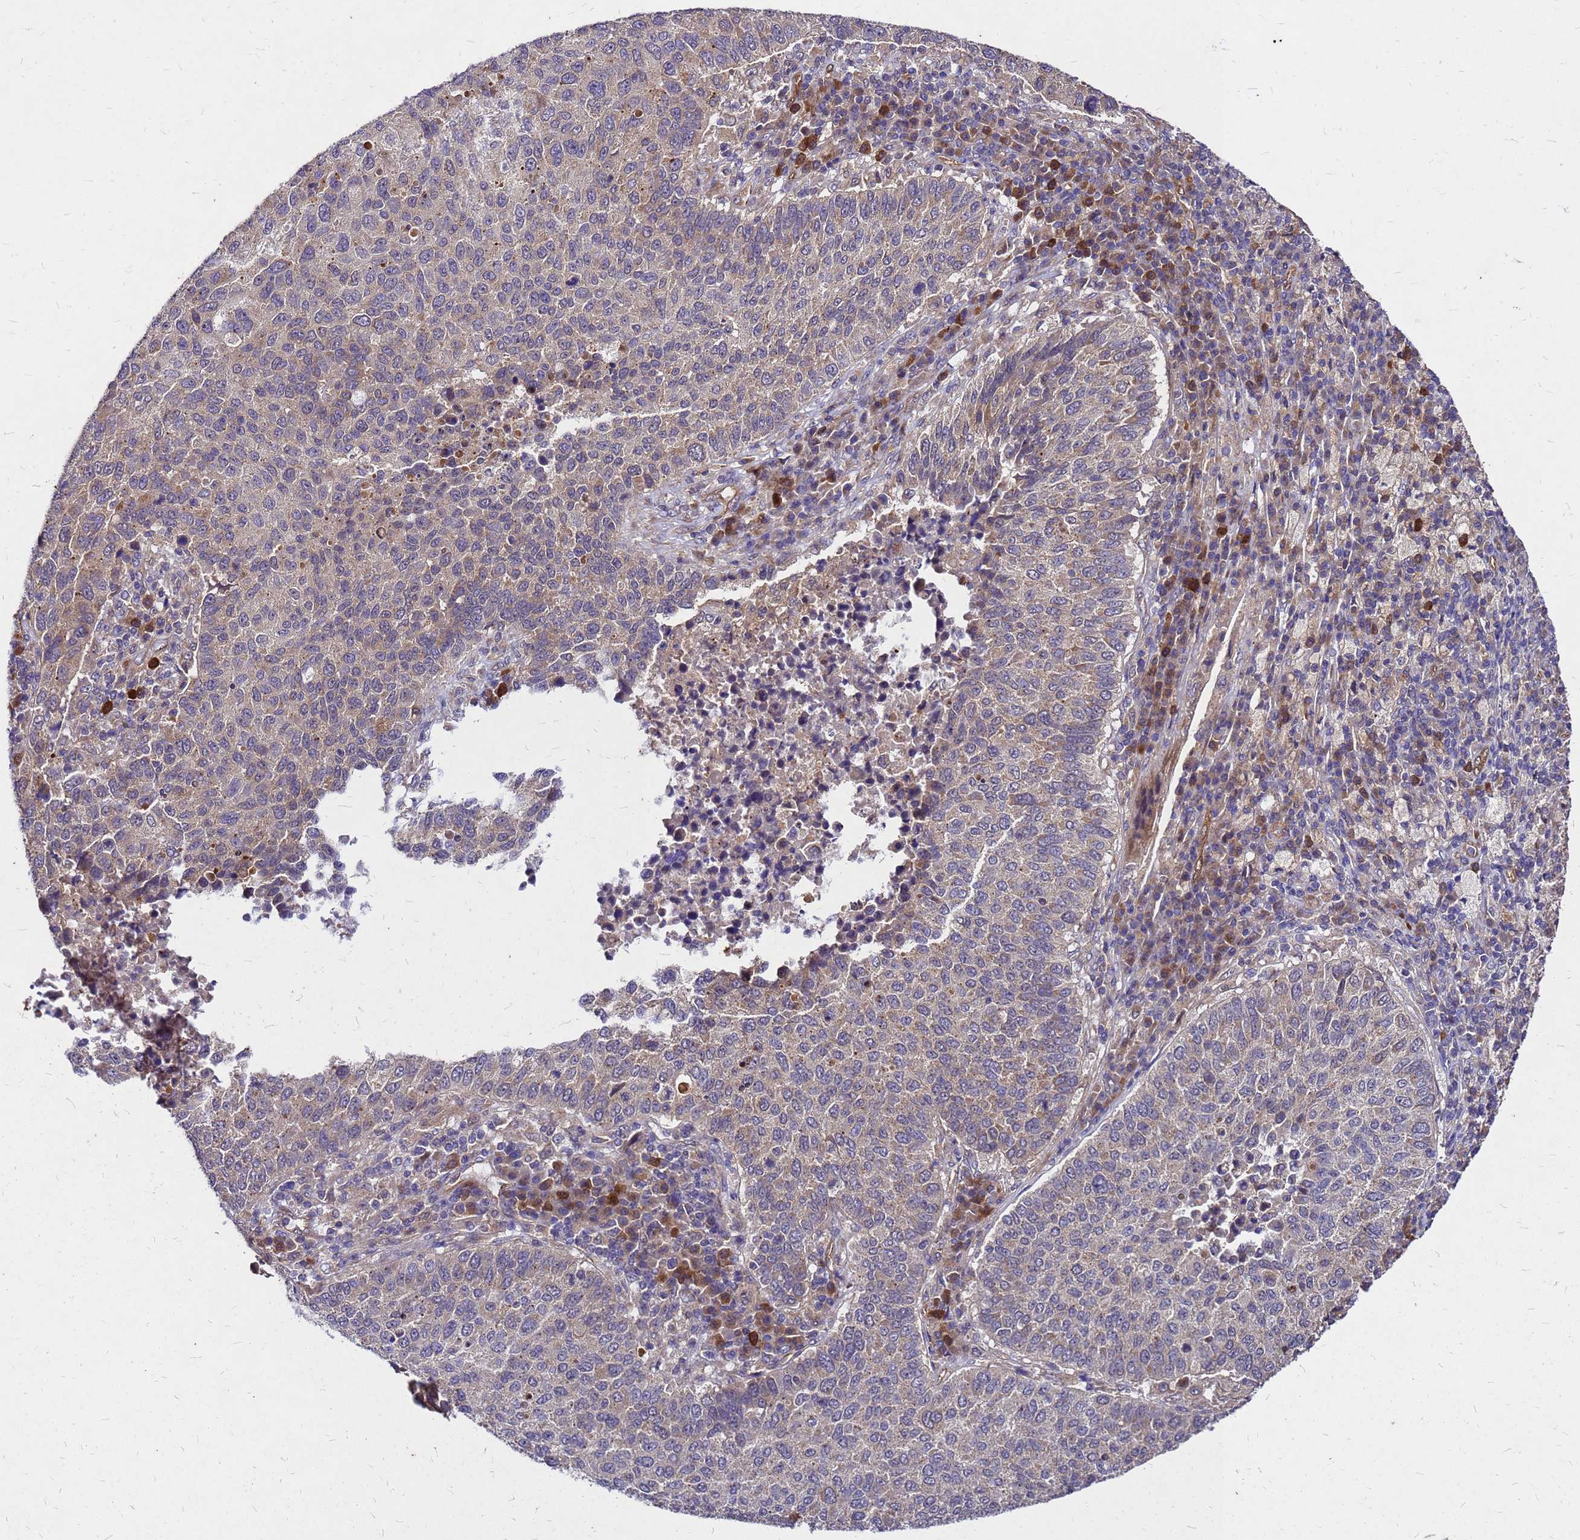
{"staining": {"intensity": "weak", "quantity": ">75%", "location": "cytoplasmic/membranous"}, "tissue": "lung cancer", "cell_type": "Tumor cells", "image_type": "cancer", "snomed": [{"axis": "morphology", "description": "Squamous cell carcinoma, NOS"}, {"axis": "topography", "description": "Lung"}], "caption": "A brown stain labels weak cytoplasmic/membranous staining of a protein in human lung cancer tumor cells.", "gene": "DUSP23", "patient": {"sex": "male", "age": 73}}